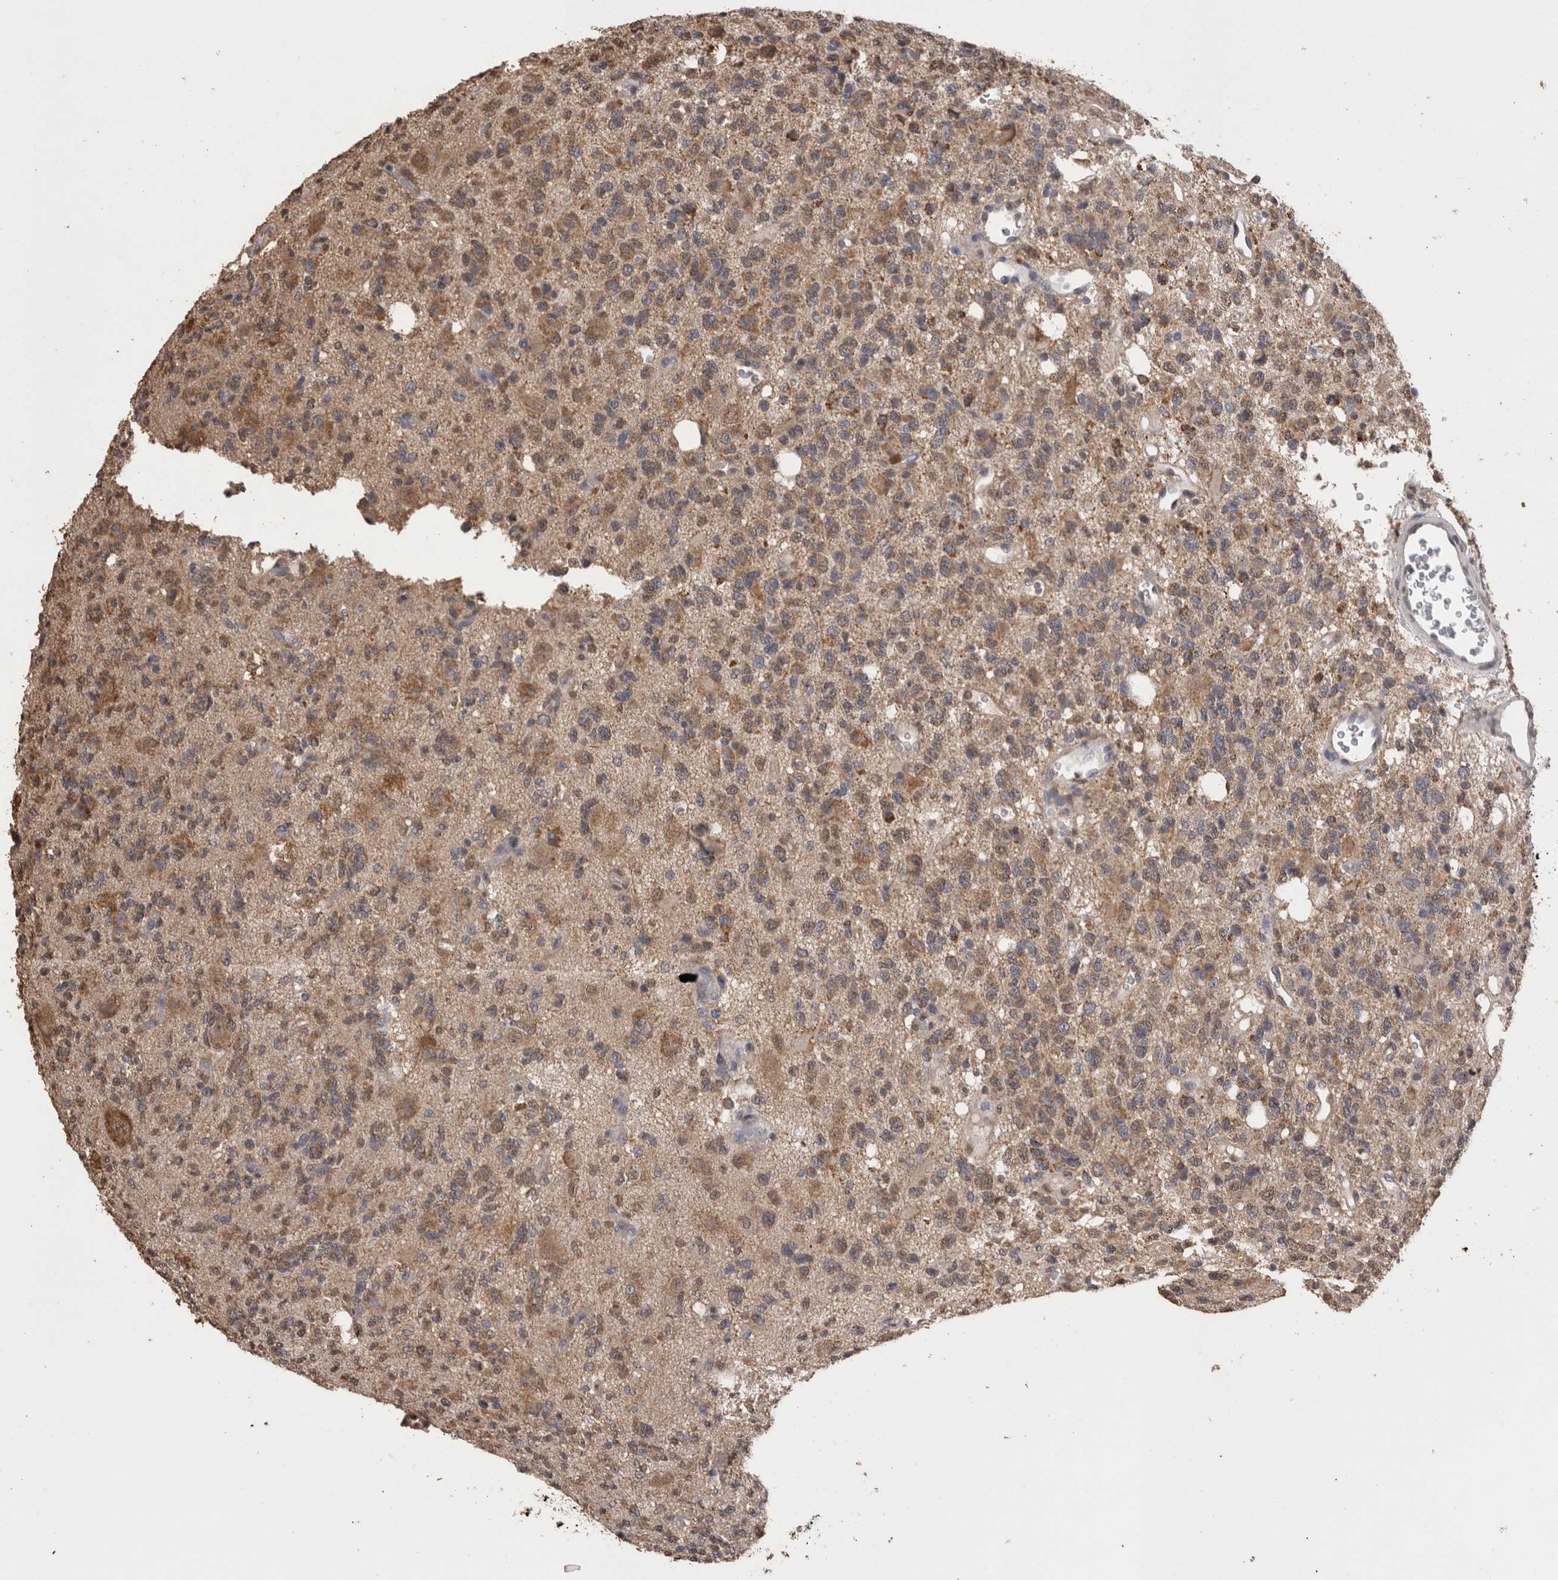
{"staining": {"intensity": "moderate", "quantity": ">75%", "location": "cytoplasmic/membranous"}, "tissue": "glioma", "cell_type": "Tumor cells", "image_type": "cancer", "snomed": [{"axis": "morphology", "description": "Glioma, malignant, High grade"}, {"axis": "topography", "description": "Brain"}], "caption": "Moderate cytoplasmic/membranous expression is identified in about >75% of tumor cells in glioma. (brown staining indicates protein expression, while blue staining denotes nuclei).", "gene": "GRK5", "patient": {"sex": "female", "age": 62}}